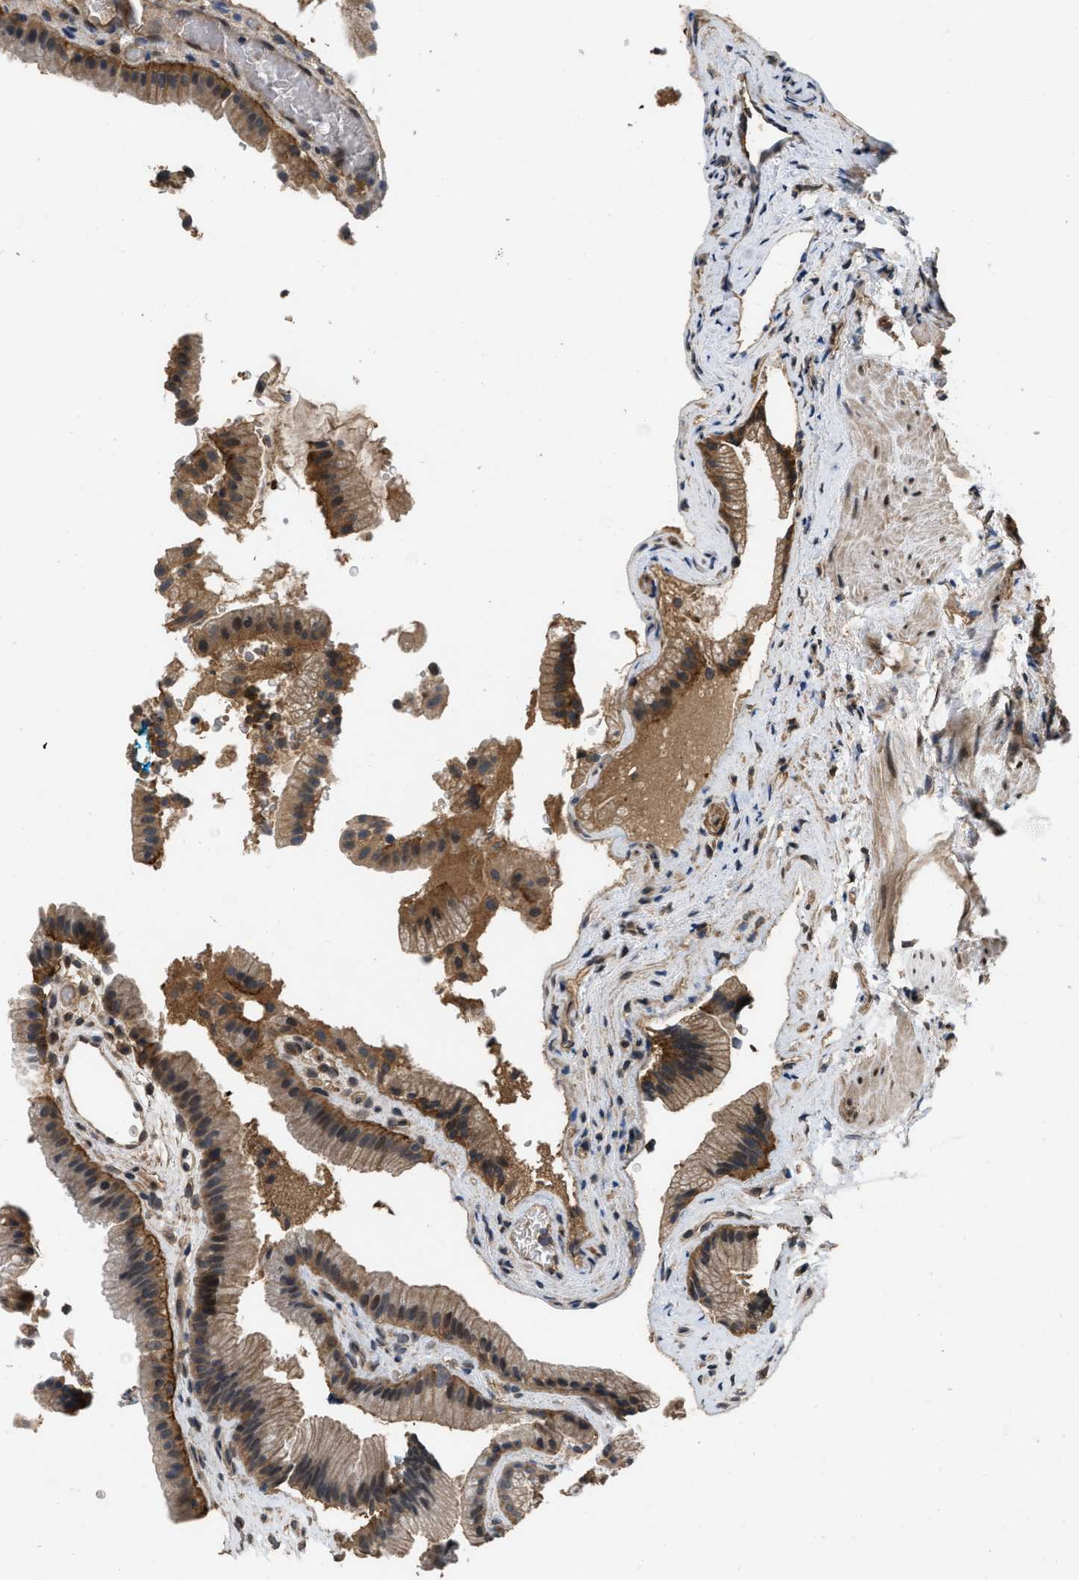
{"staining": {"intensity": "moderate", "quantity": ">75%", "location": "cytoplasmic/membranous"}, "tissue": "gallbladder", "cell_type": "Glandular cells", "image_type": "normal", "snomed": [{"axis": "morphology", "description": "Normal tissue, NOS"}, {"axis": "topography", "description": "Gallbladder"}], "caption": "Immunohistochemistry (IHC) histopathology image of benign human gallbladder stained for a protein (brown), which displays medium levels of moderate cytoplasmic/membranous staining in about >75% of glandular cells.", "gene": "UTRN", "patient": {"sex": "male", "age": 49}}